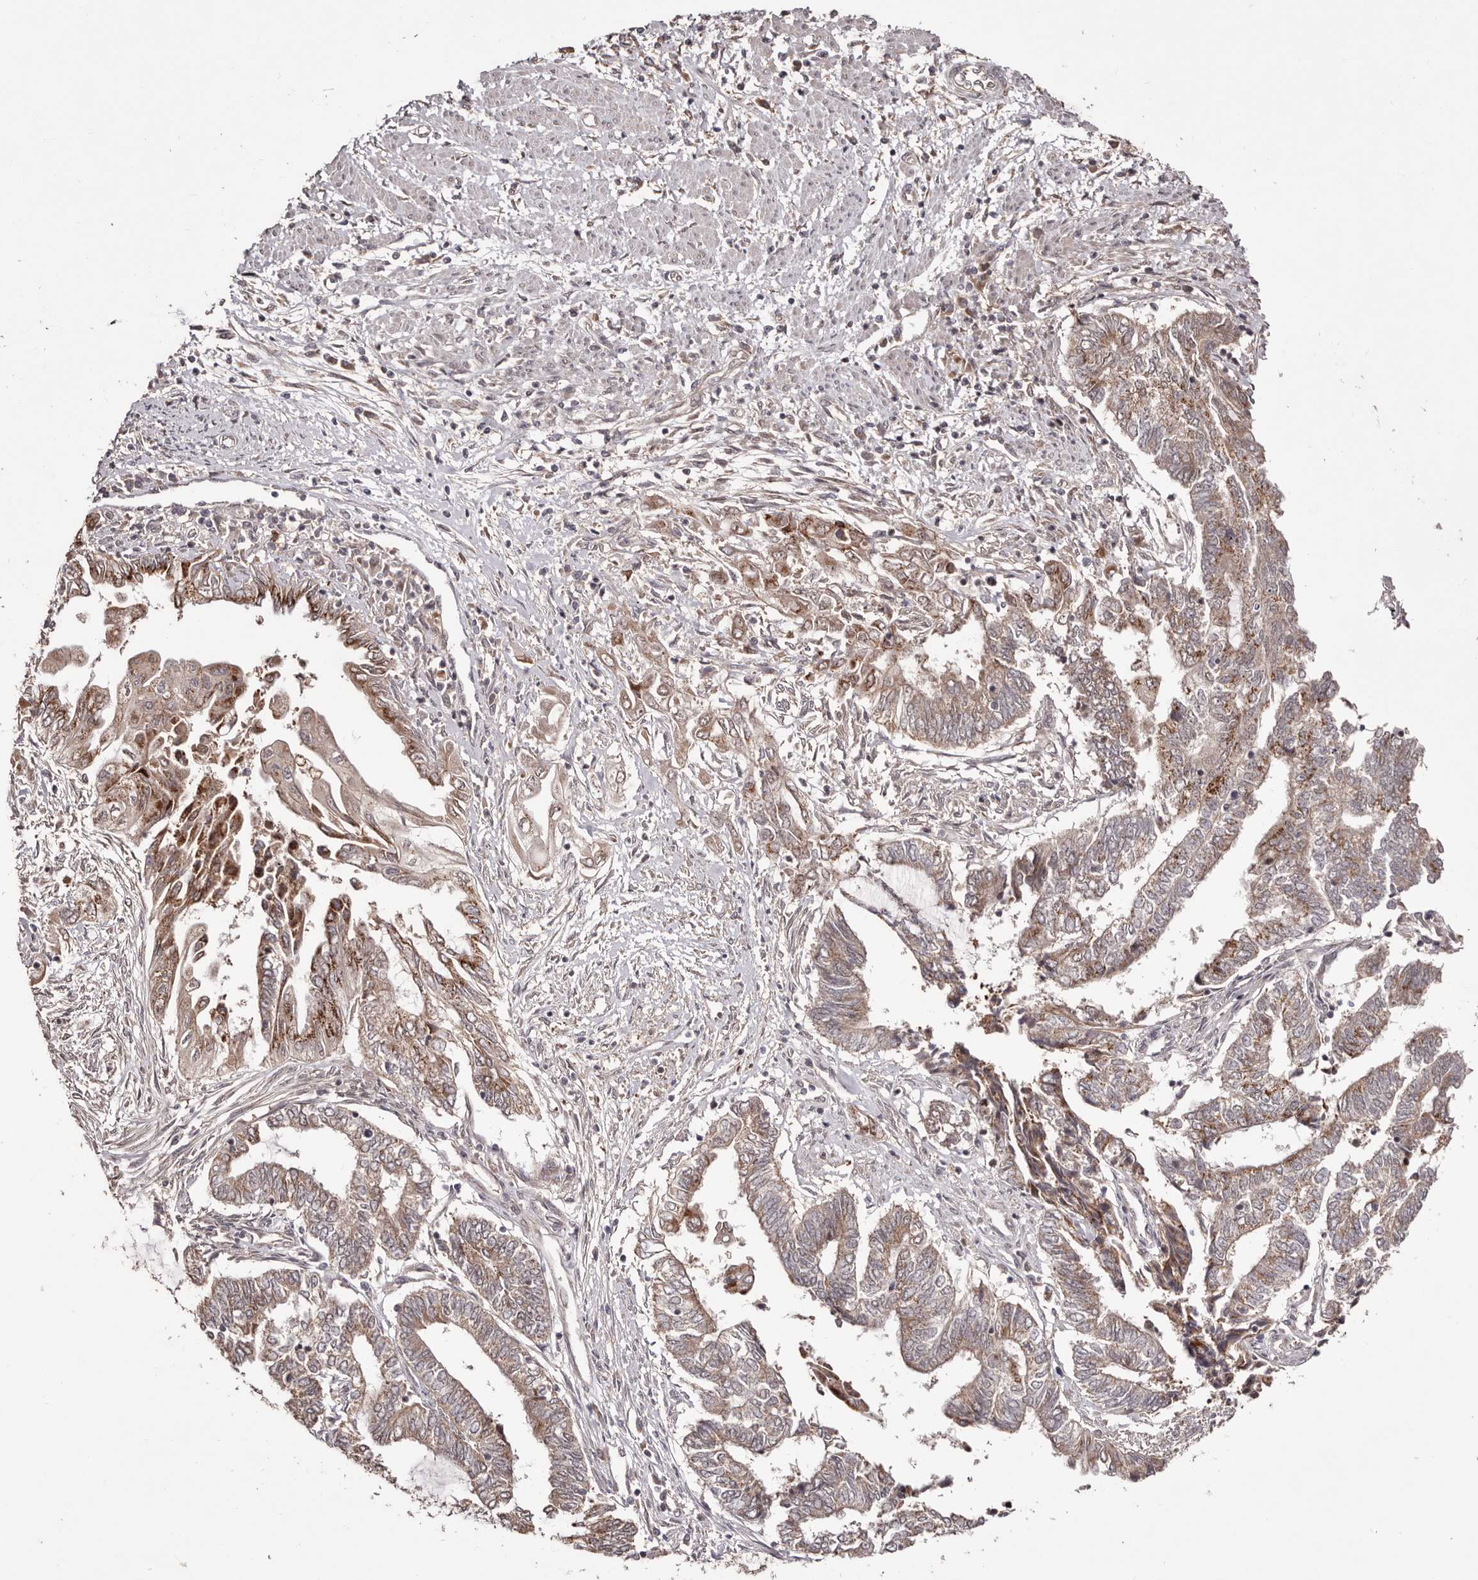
{"staining": {"intensity": "moderate", "quantity": "25%-75%", "location": "cytoplasmic/membranous"}, "tissue": "endometrial cancer", "cell_type": "Tumor cells", "image_type": "cancer", "snomed": [{"axis": "morphology", "description": "Adenocarcinoma, NOS"}, {"axis": "topography", "description": "Uterus"}, {"axis": "topography", "description": "Endometrium"}], "caption": "The histopathology image shows staining of endometrial cancer (adenocarcinoma), revealing moderate cytoplasmic/membranous protein positivity (brown color) within tumor cells. Nuclei are stained in blue.", "gene": "EGR3", "patient": {"sex": "female", "age": 70}}